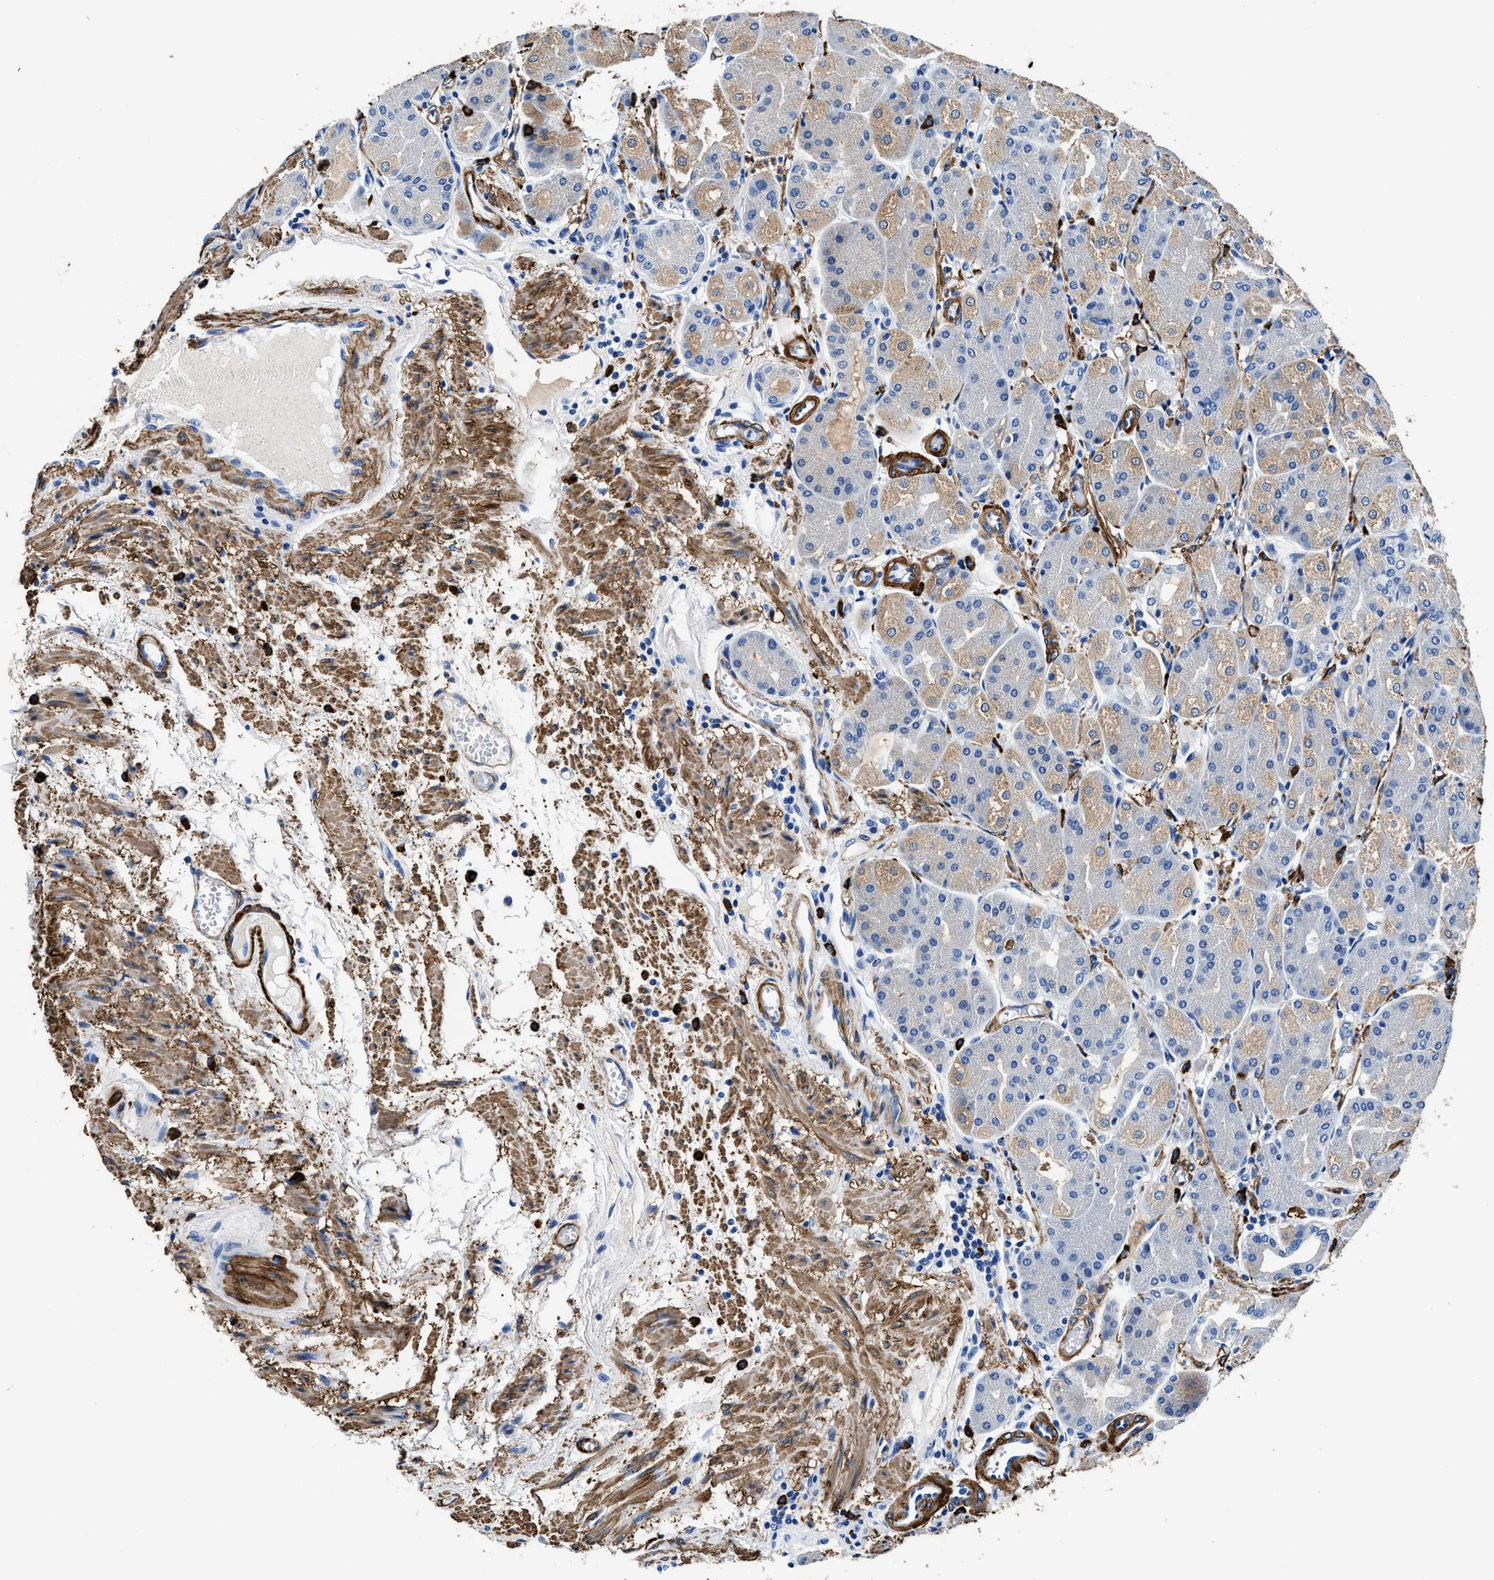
{"staining": {"intensity": "weak", "quantity": "25%-75%", "location": "cytoplasmic/membranous"}, "tissue": "stomach", "cell_type": "Glandular cells", "image_type": "normal", "snomed": [{"axis": "morphology", "description": "Normal tissue, NOS"}, {"axis": "topography", "description": "Stomach, upper"}], "caption": "Immunohistochemistry (DAB (3,3'-diaminobenzidine)) staining of normal stomach shows weak cytoplasmic/membranous protein expression in approximately 25%-75% of glandular cells. The protein of interest is stained brown, and the nuclei are stained in blue (DAB (3,3'-diaminobenzidine) IHC with brightfield microscopy, high magnification).", "gene": "TEX261", "patient": {"sex": "male", "age": 72}}